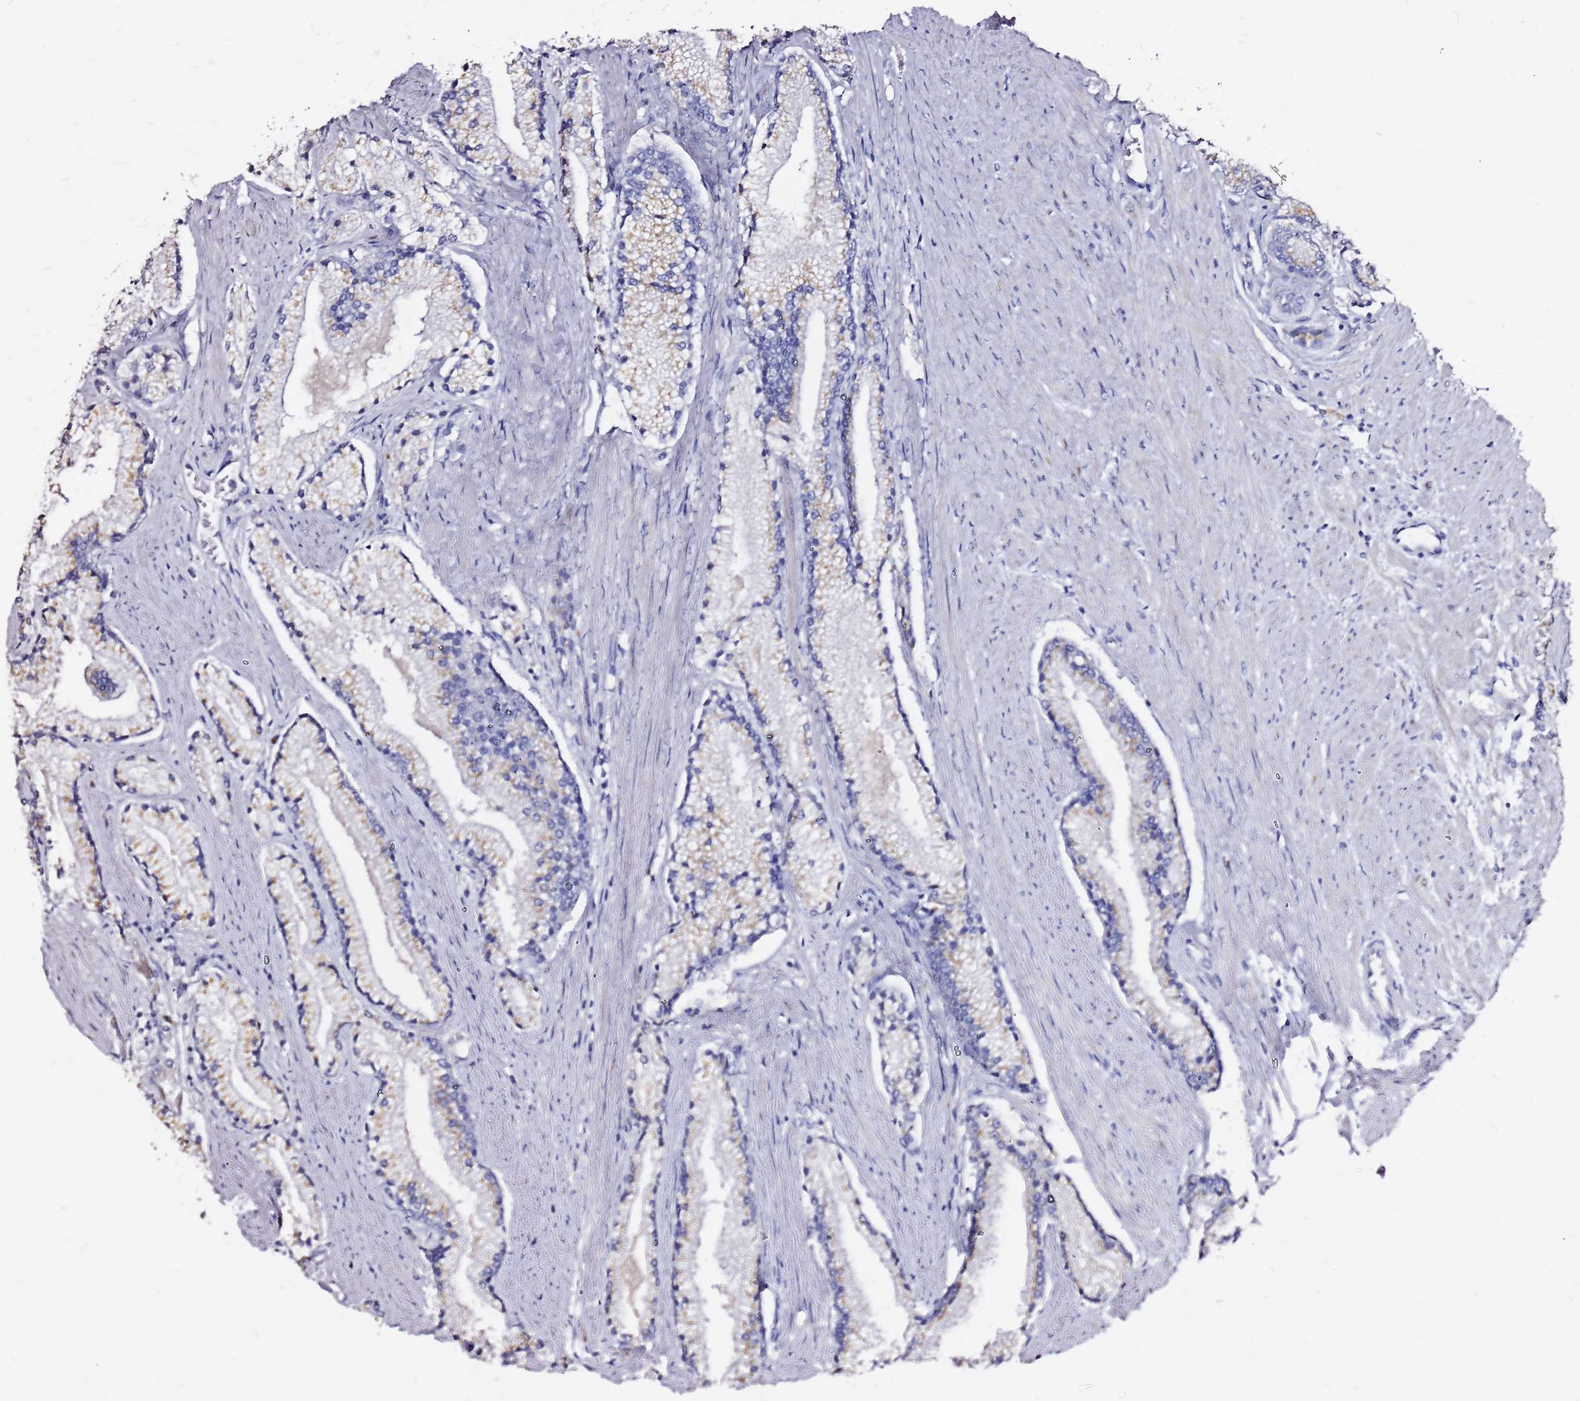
{"staining": {"intensity": "weak", "quantity": "<25%", "location": "cytoplasmic/membranous"}, "tissue": "prostate cancer", "cell_type": "Tumor cells", "image_type": "cancer", "snomed": [{"axis": "morphology", "description": "Adenocarcinoma, High grade"}, {"axis": "topography", "description": "Prostate"}], "caption": "This is an immunohistochemistry (IHC) micrograph of human prostate high-grade adenocarcinoma. There is no positivity in tumor cells.", "gene": "CASD1", "patient": {"sex": "male", "age": 67}}